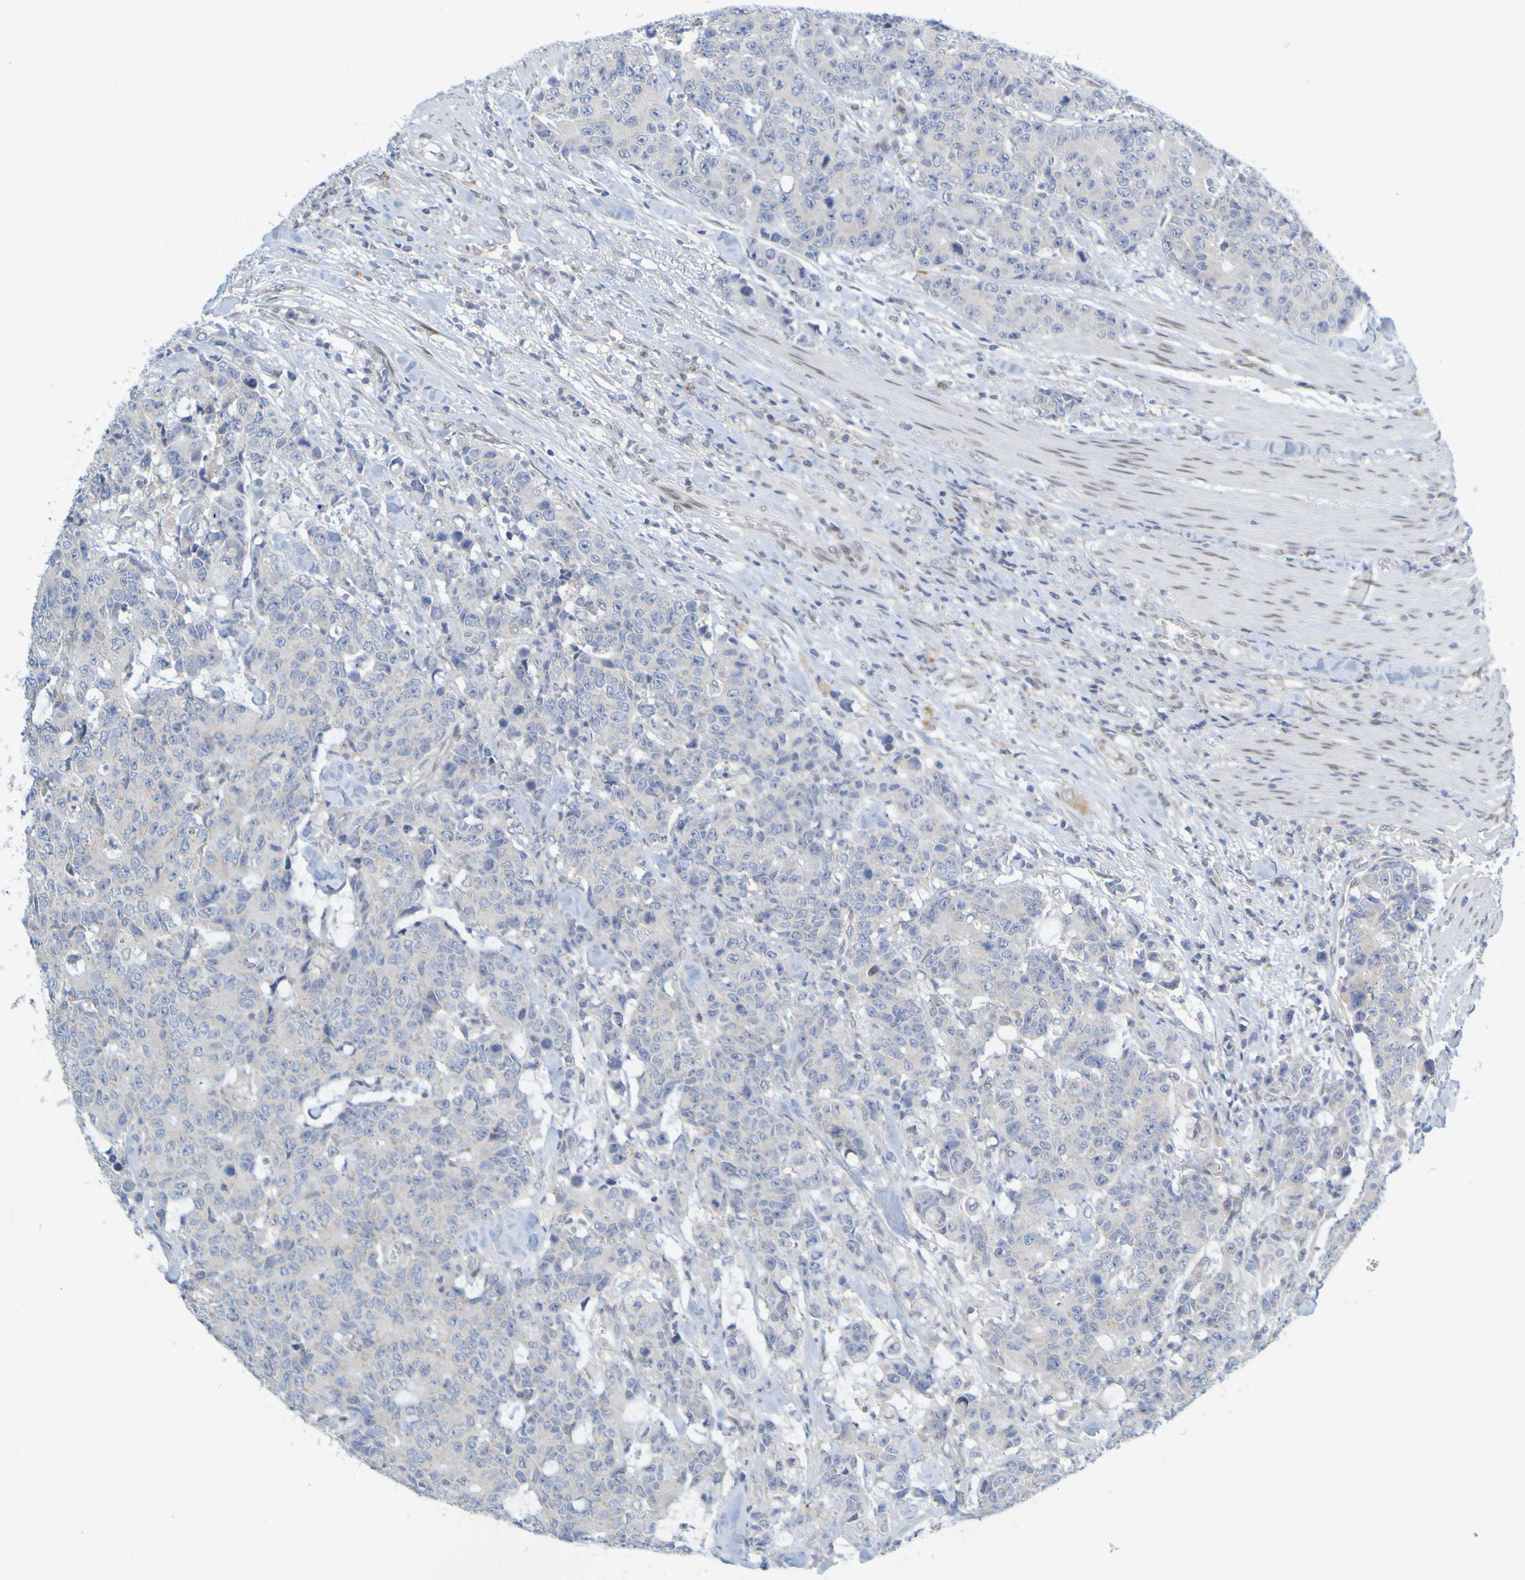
{"staining": {"intensity": "negative", "quantity": "none", "location": "none"}, "tissue": "colorectal cancer", "cell_type": "Tumor cells", "image_type": "cancer", "snomed": [{"axis": "morphology", "description": "Adenocarcinoma, NOS"}, {"axis": "topography", "description": "Colon"}], "caption": "Immunohistochemistry (IHC) of human adenocarcinoma (colorectal) demonstrates no expression in tumor cells.", "gene": "MAG", "patient": {"sex": "female", "age": 86}}